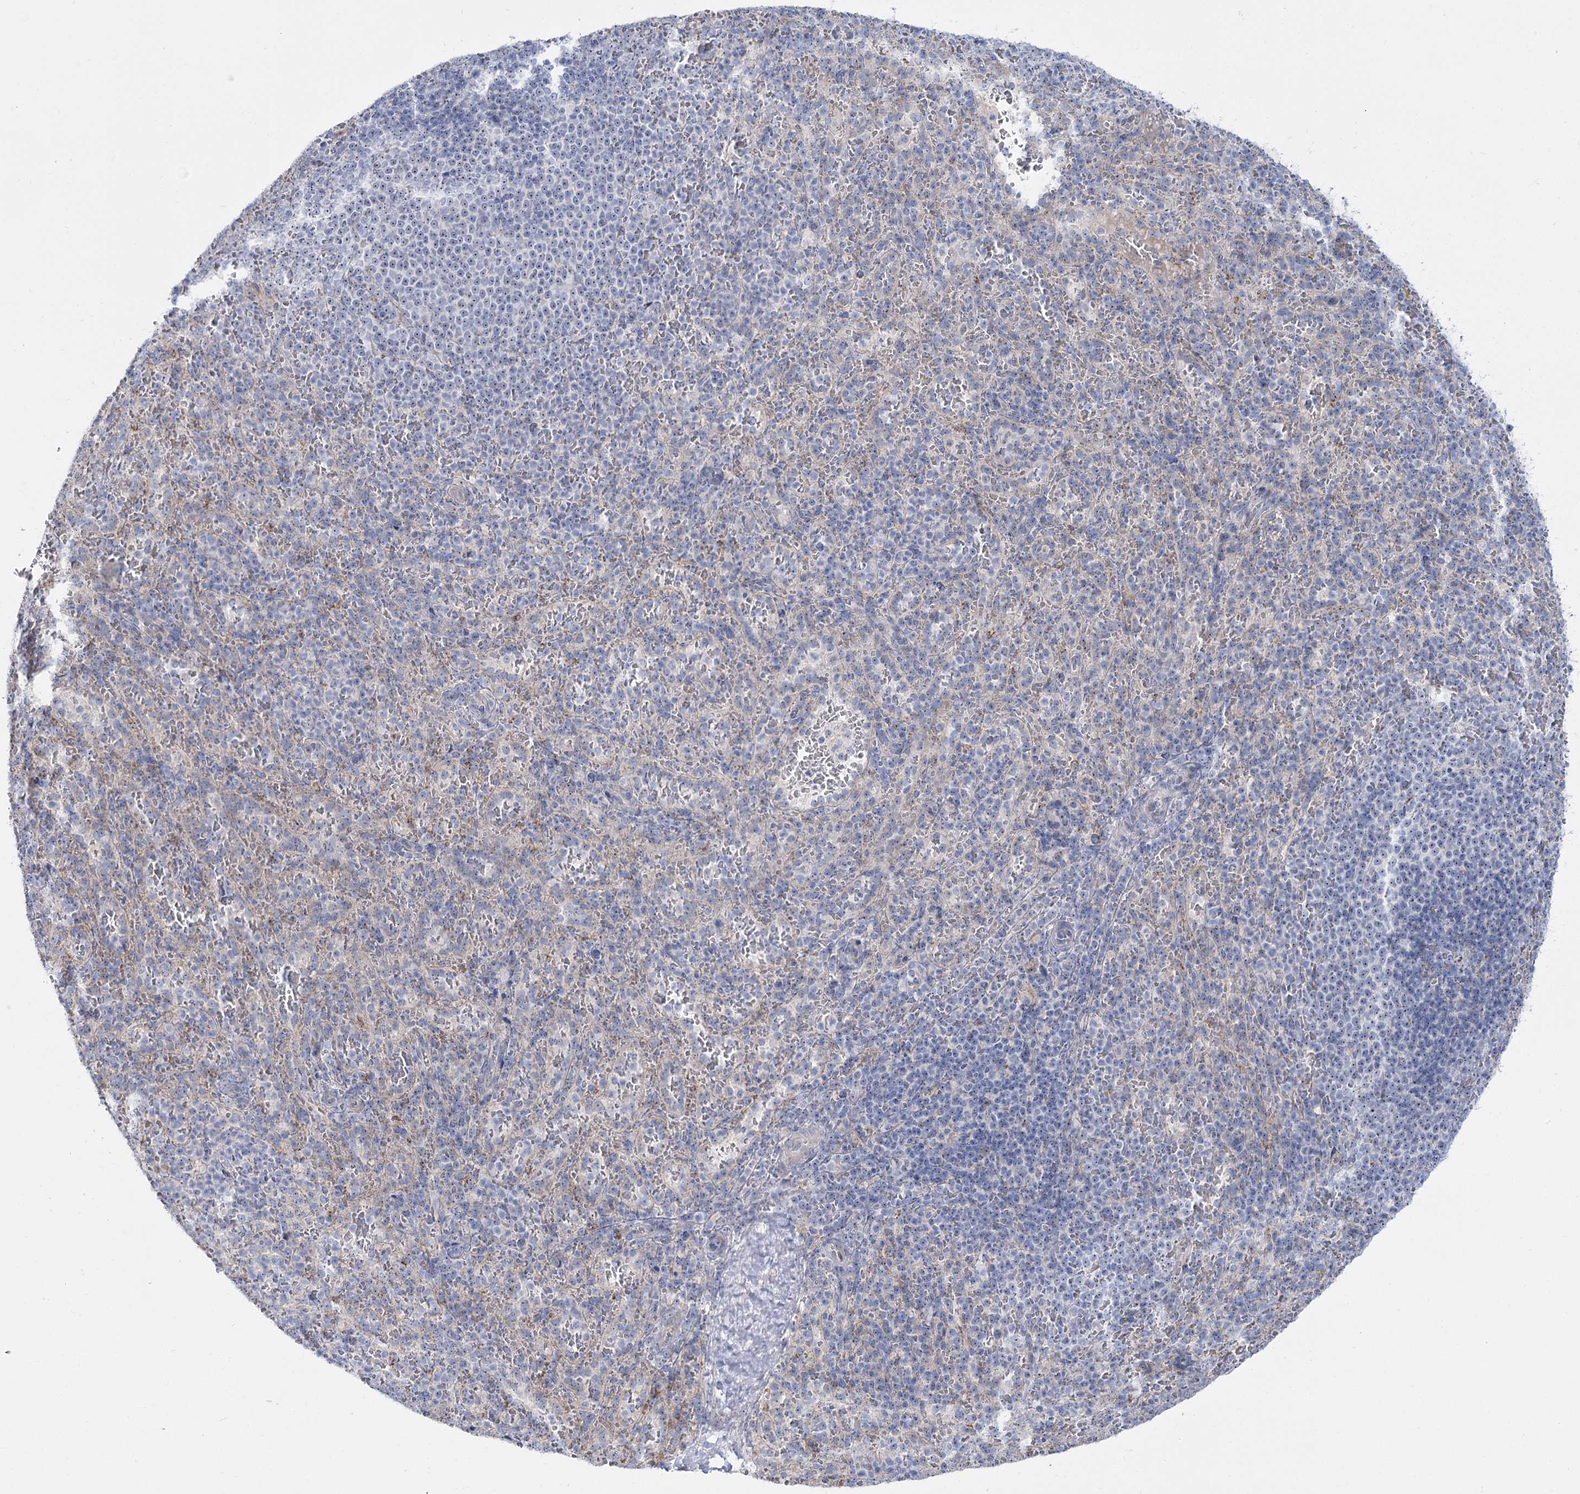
{"staining": {"intensity": "negative", "quantity": "none", "location": "none"}, "tissue": "spleen", "cell_type": "Cells in red pulp", "image_type": "normal", "snomed": [{"axis": "morphology", "description": "Normal tissue, NOS"}, {"axis": "topography", "description": "Spleen"}], "caption": "An IHC histopathology image of normal spleen is shown. There is no staining in cells in red pulp of spleen. (DAB (3,3'-diaminobenzidine) immunohistochemistry (IHC), high magnification).", "gene": "SUOX", "patient": {"sex": "female", "age": 21}}